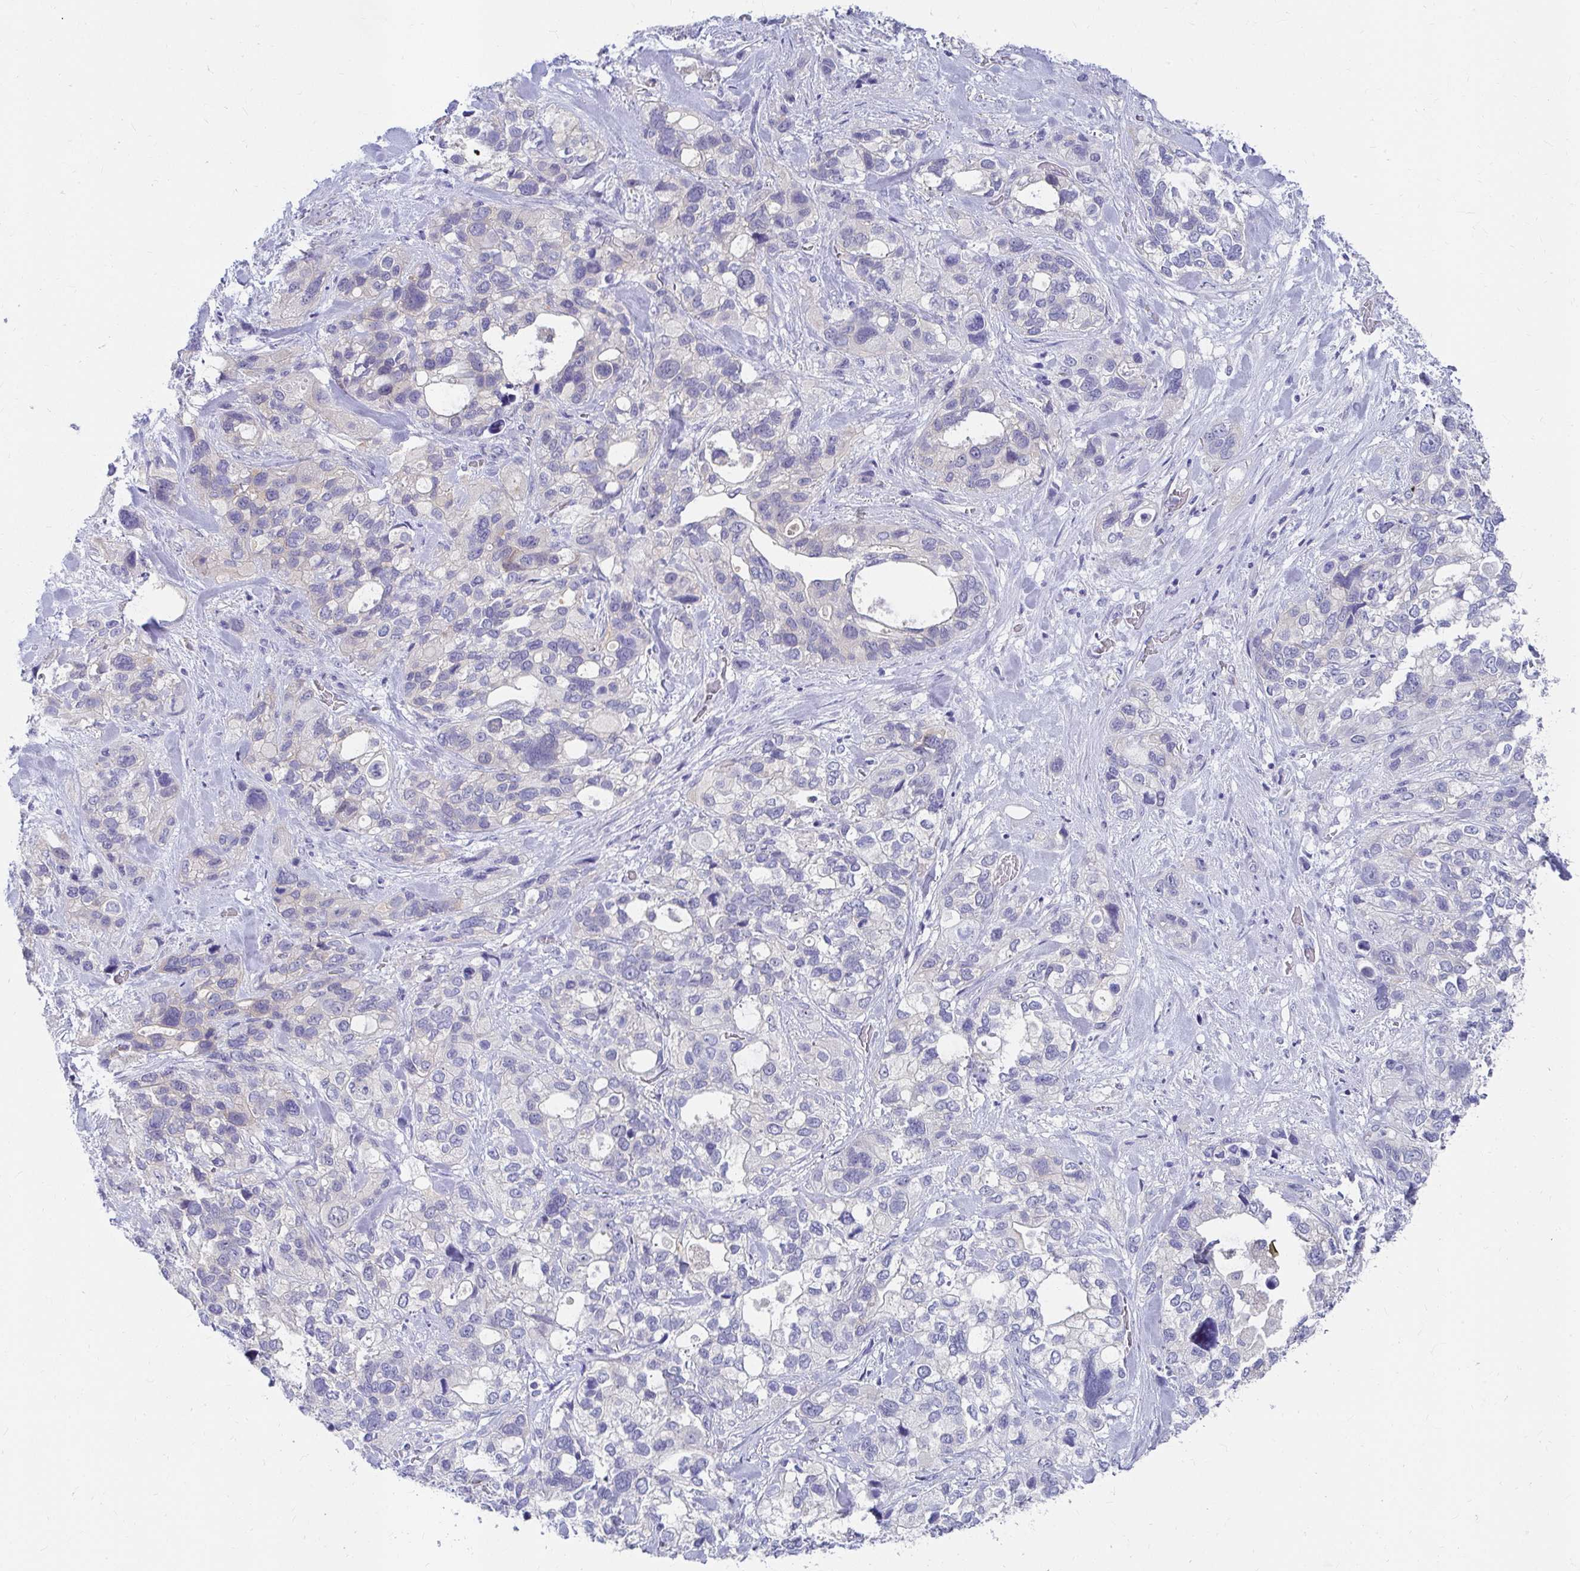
{"staining": {"intensity": "negative", "quantity": "none", "location": "none"}, "tissue": "stomach cancer", "cell_type": "Tumor cells", "image_type": "cancer", "snomed": [{"axis": "morphology", "description": "Adenocarcinoma, NOS"}, {"axis": "topography", "description": "Stomach, upper"}], "caption": "This is an immunohistochemistry photomicrograph of human stomach cancer (adenocarcinoma). There is no positivity in tumor cells.", "gene": "C19orf81", "patient": {"sex": "female", "age": 81}}